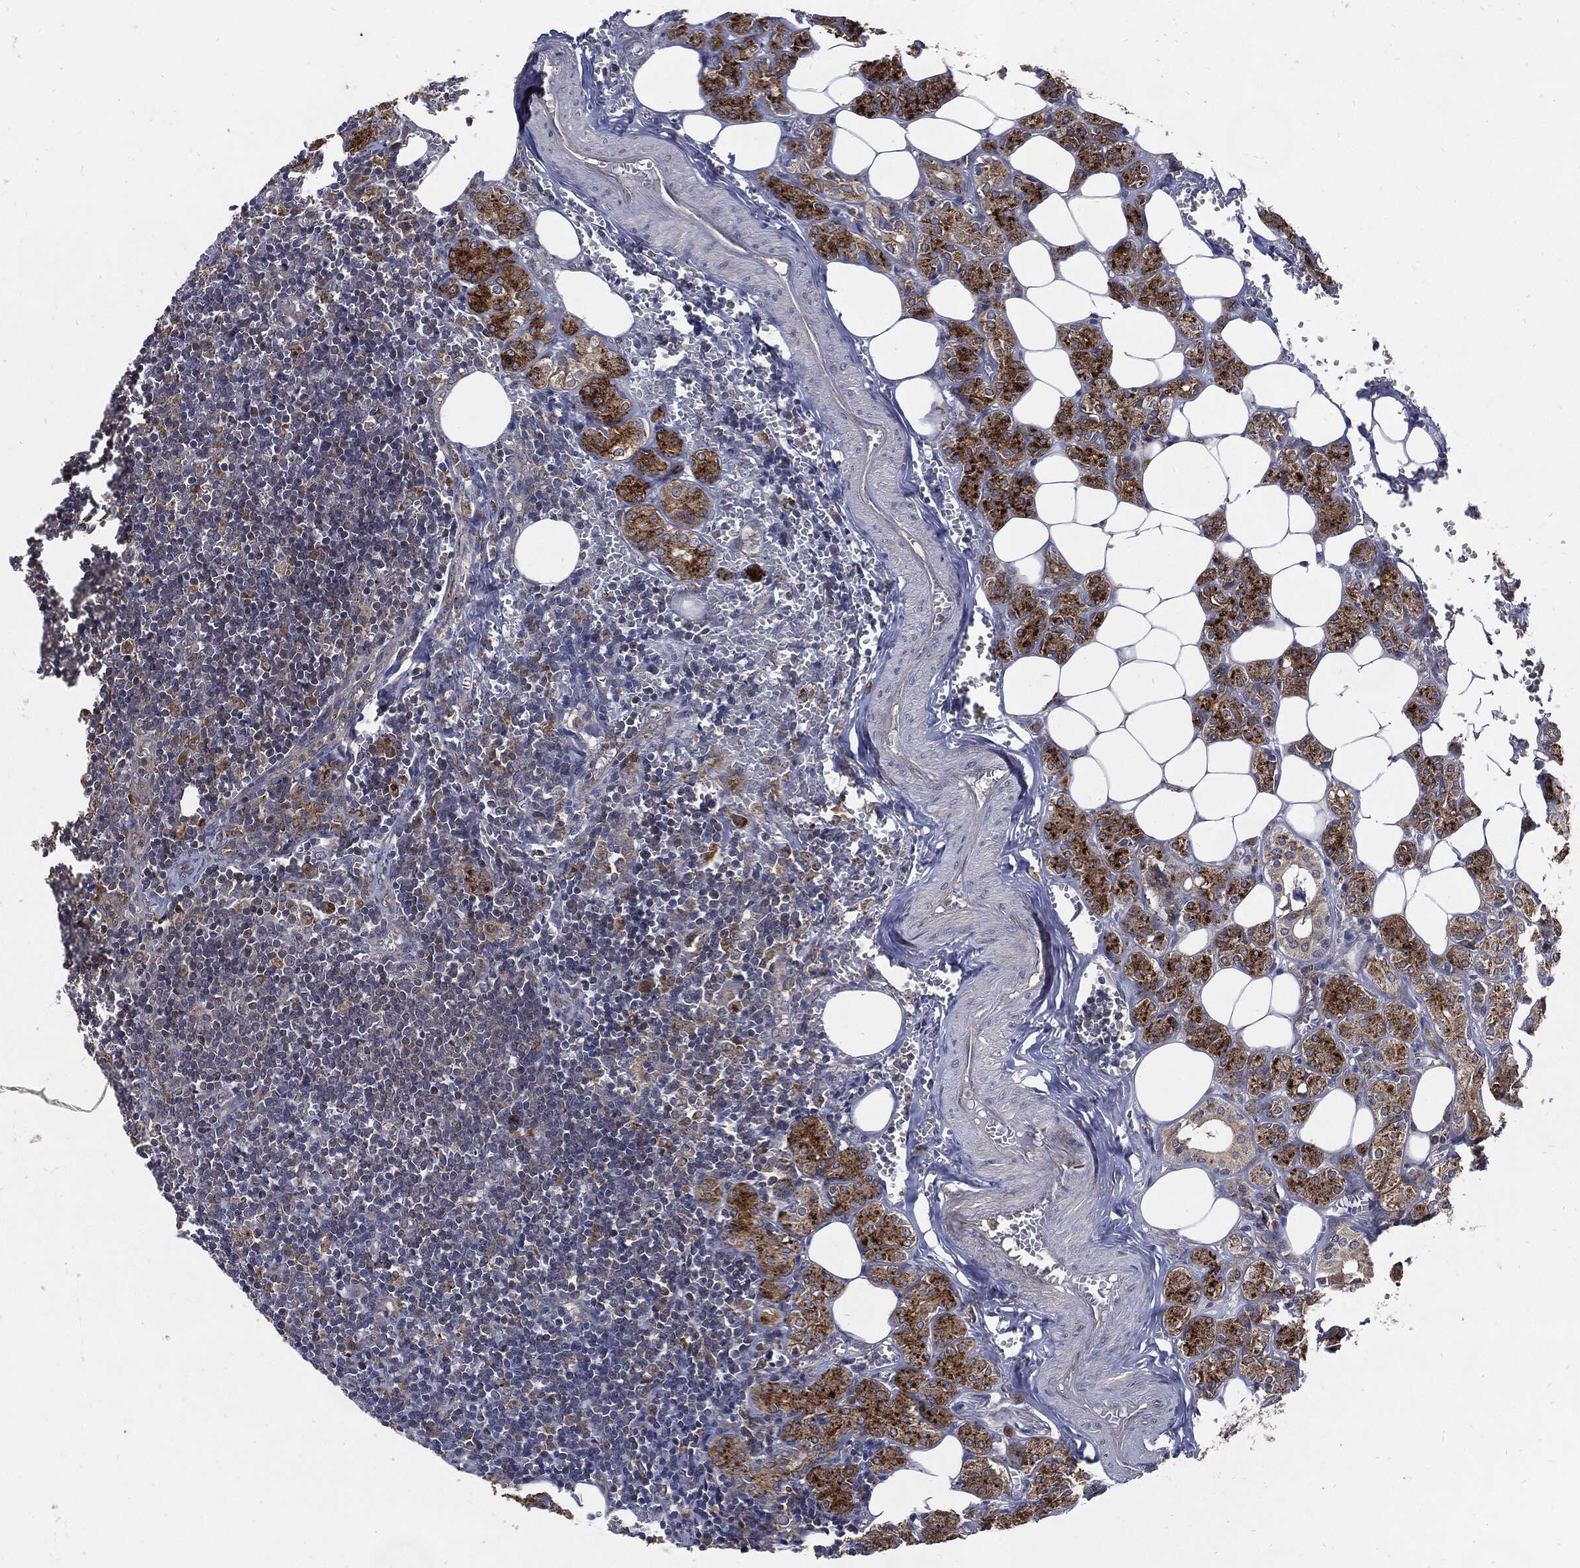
{"staining": {"intensity": "strong", "quantity": "<25%", "location": "cytoplasmic/membranous"}, "tissue": "lymph node", "cell_type": "Germinal center cells", "image_type": "normal", "snomed": [{"axis": "morphology", "description": "Normal tissue, NOS"}, {"axis": "topography", "description": "Lymph node"}, {"axis": "topography", "description": "Salivary gland"}], "caption": "This photomicrograph reveals normal lymph node stained with immunohistochemistry (IHC) to label a protein in brown. The cytoplasmic/membranous of germinal center cells show strong positivity for the protein. Nuclei are counter-stained blue.", "gene": "SLC31A2", "patient": {"sex": "male", "age": 78}}